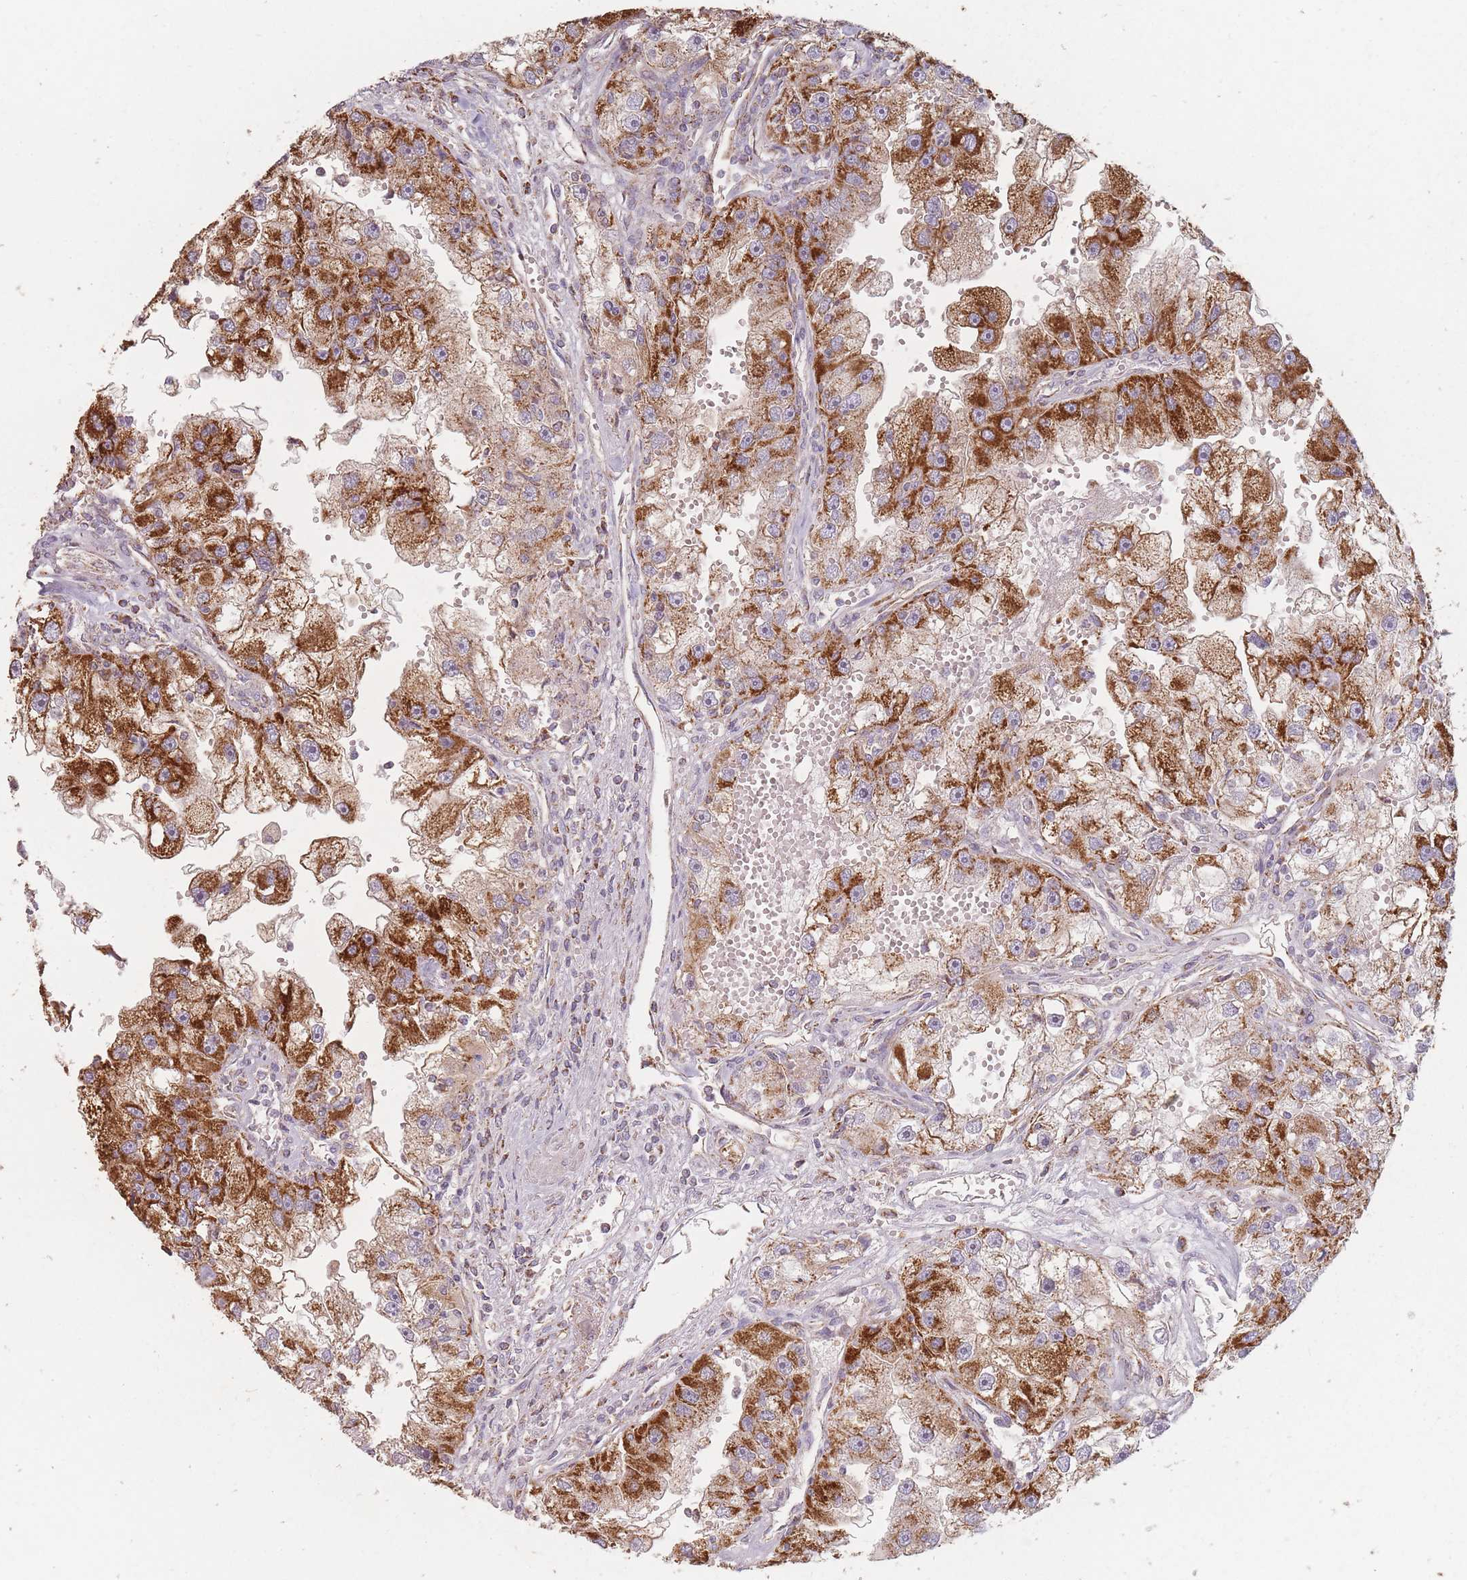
{"staining": {"intensity": "strong", "quantity": ">75%", "location": "cytoplasmic/membranous"}, "tissue": "renal cancer", "cell_type": "Tumor cells", "image_type": "cancer", "snomed": [{"axis": "morphology", "description": "Adenocarcinoma, NOS"}, {"axis": "topography", "description": "Kidney"}], "caption": "Tumor cells exhibit high levels of strong cytoplasmic/membranous expression in about >75% of cells in human renal cancer (adenocarcinoma).", "gene": "ESRP2", "patient": {"sex": "male", "age": 63}}